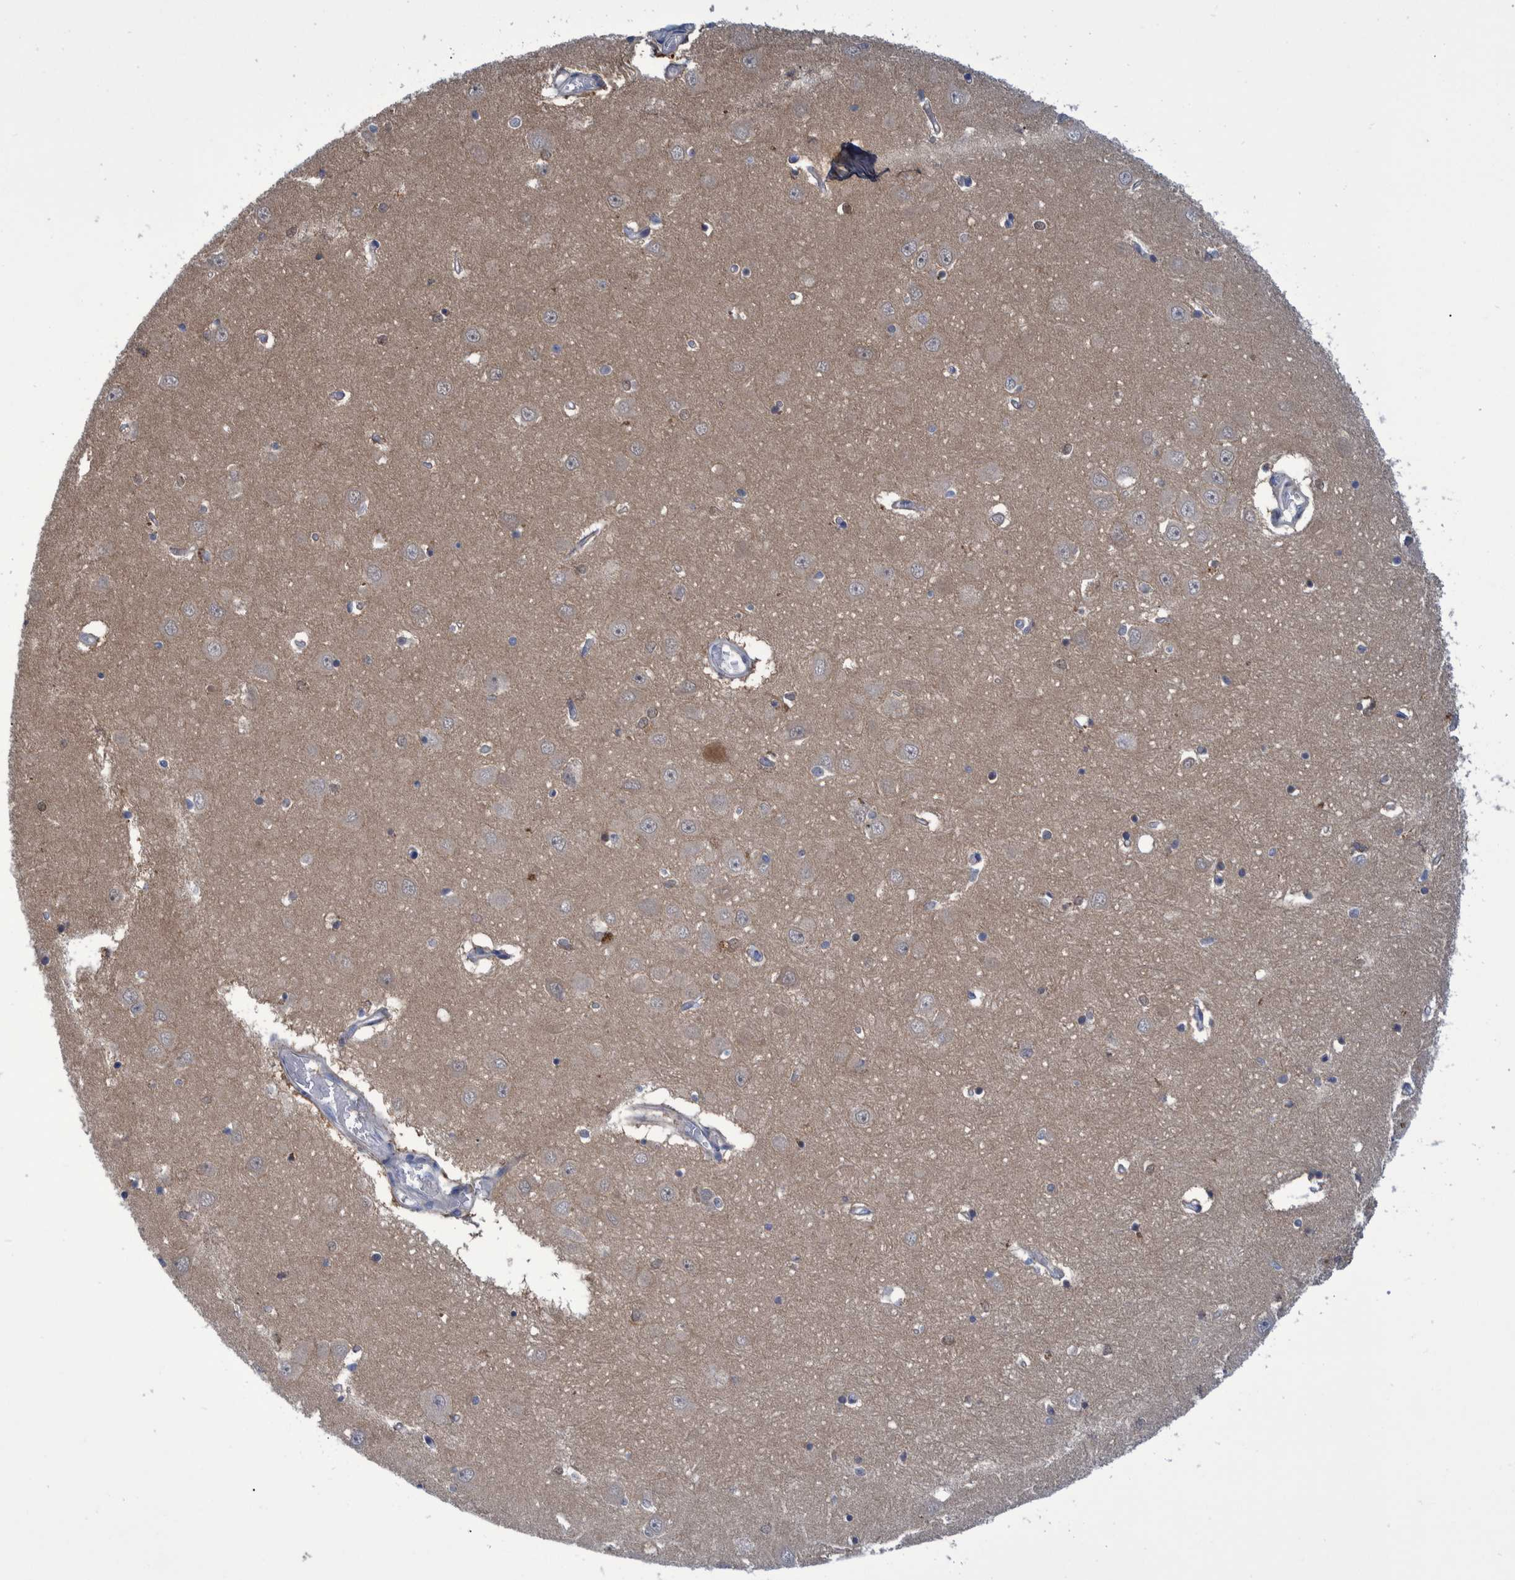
{"staining": {"intensity": "moderate", "quantity": "<25%", "location": "cytoplasmic/membranous"}, "tissue": "hippocampus", "cell_type": "Glial cells", "image_type": "normal", "snomed": [{"axis": "morphology", "description": "Normal tissue, NOS"}, {"axis": "topography", "description": "Hippocampus"}], "caption": "Hippocampus stained with immunohistochemistry displays moderate cytoplasmic/membranous positivity in approximately <25% of glial cells. The protein of interest is shown in brown color, while the nuclei are stained blue.", "gene": "PCYT2", "patient": {"sex": "male", "age": 70}}